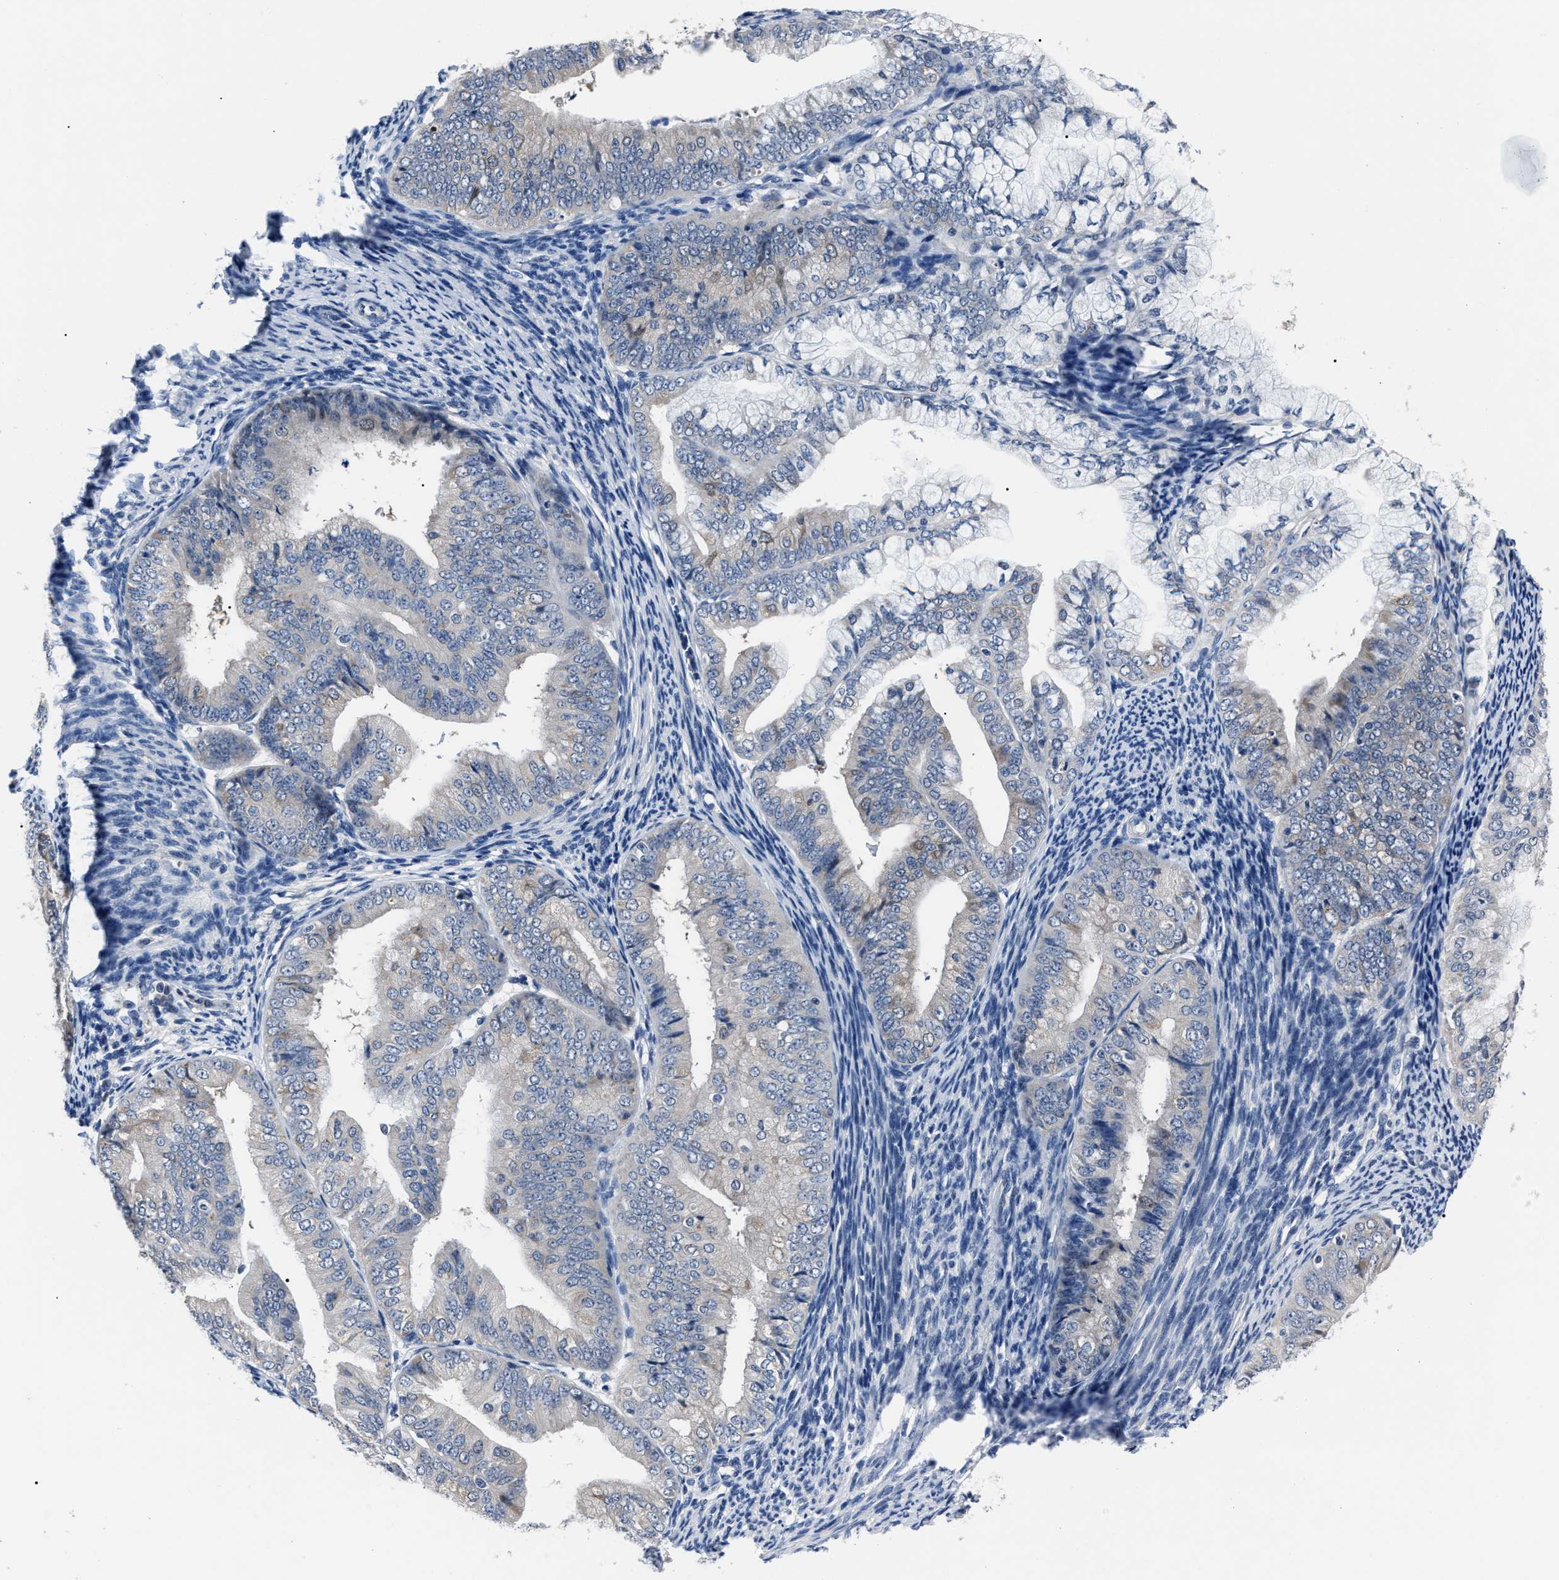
{"staining": {"intensity": "negative", "quantity": "none", "location": "none"}, "tissue": "endometrial cancer", "cell_type": "Tumor cells", "image_type": "cancer", "snomed": [{"axis": "morphology", "description": "Adenocarcinoma, NOS"}, {"axis": "topography", "description": "Endometrium"}], "caption": "High magnification brightfield microscopy of endometrial adenocarcinoma stained with DAB (brown) and counterstained with hematoxylin (blue): tumor cells show no significant positivity.", "gene": "LRWD1", "patient": {"sex": "female", "age": 63}}